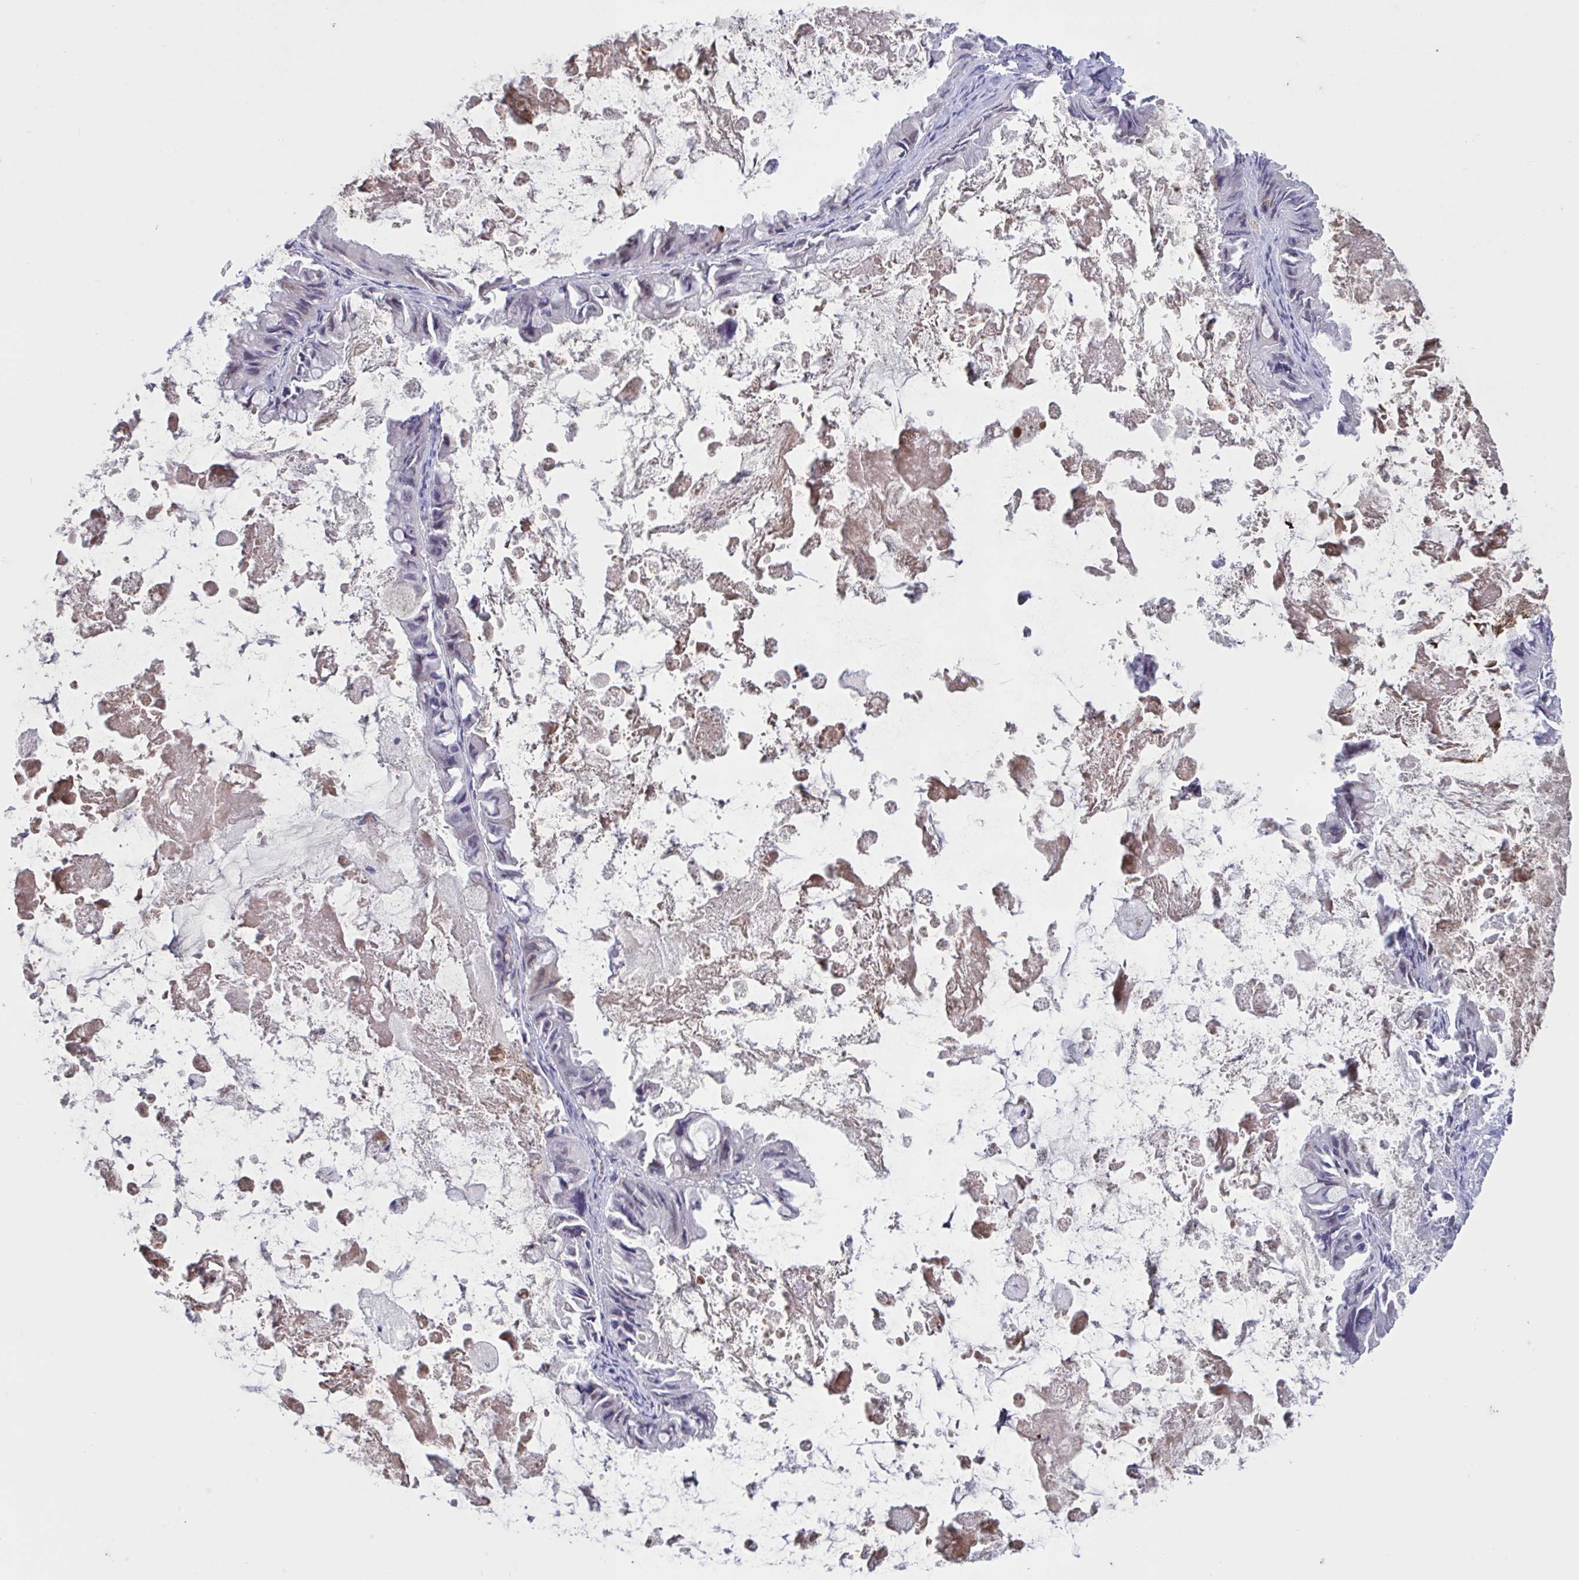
{"staining": {"intensity": "negative", "quantity": "none", "location": "none"}, "tissue": "ovarian cancer", "cell_type": "Tumor cells", "image_type": "cancer", "snomed": [{"axis": "morphology", "description": "Cystadenocarcinoma, mucinous, NOS"}, {"axis": "topography", "description": "Ovary"}], "caption": "DAB immunohistochemical staining of human ovarian cancer (mucinous cystadenocarcinoma) exhibits no significant expression in tumor cells. (DAB immunohistochemistry, high magnification).", "gene": "IL1R1", "patient": {"sex": "female", "age": 61}}